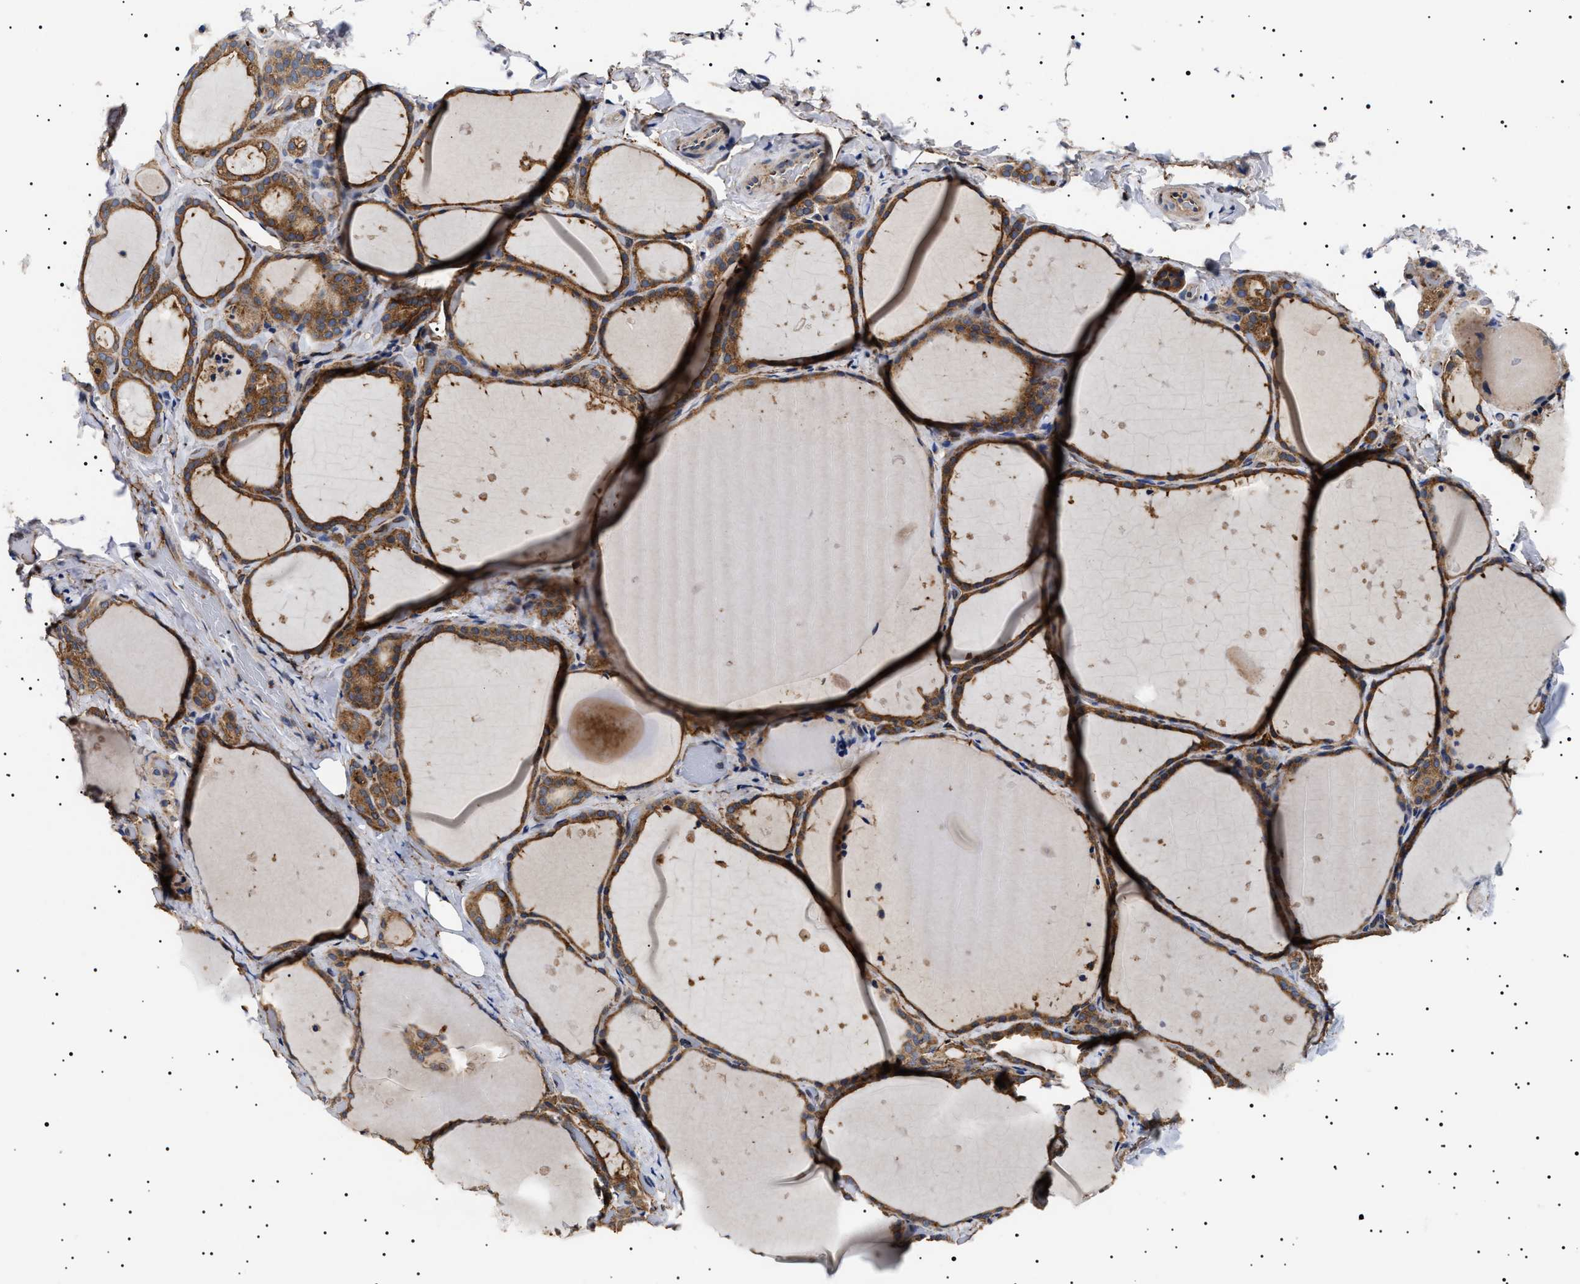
{"staining": {"intensity": "moderate", "quantity": ">75%", "location": "cytoplasmic/membranous"}, "tissue": "thyroid gland", "cell_type": "Glandular cells", "image_type": "normal", "snomed": [{"axis": "morphology", "description": "Normal tissue, NOS"}, {"axis": "topography", "description": "Thyroid gland"}], "caption": "A brown stain shows moderate cytoplasmic/membranous staining of a protein in glandular cells of benign human thyroid gland.", "gene": "TPP2", "patient": {"sex": "female", "age": 44}}